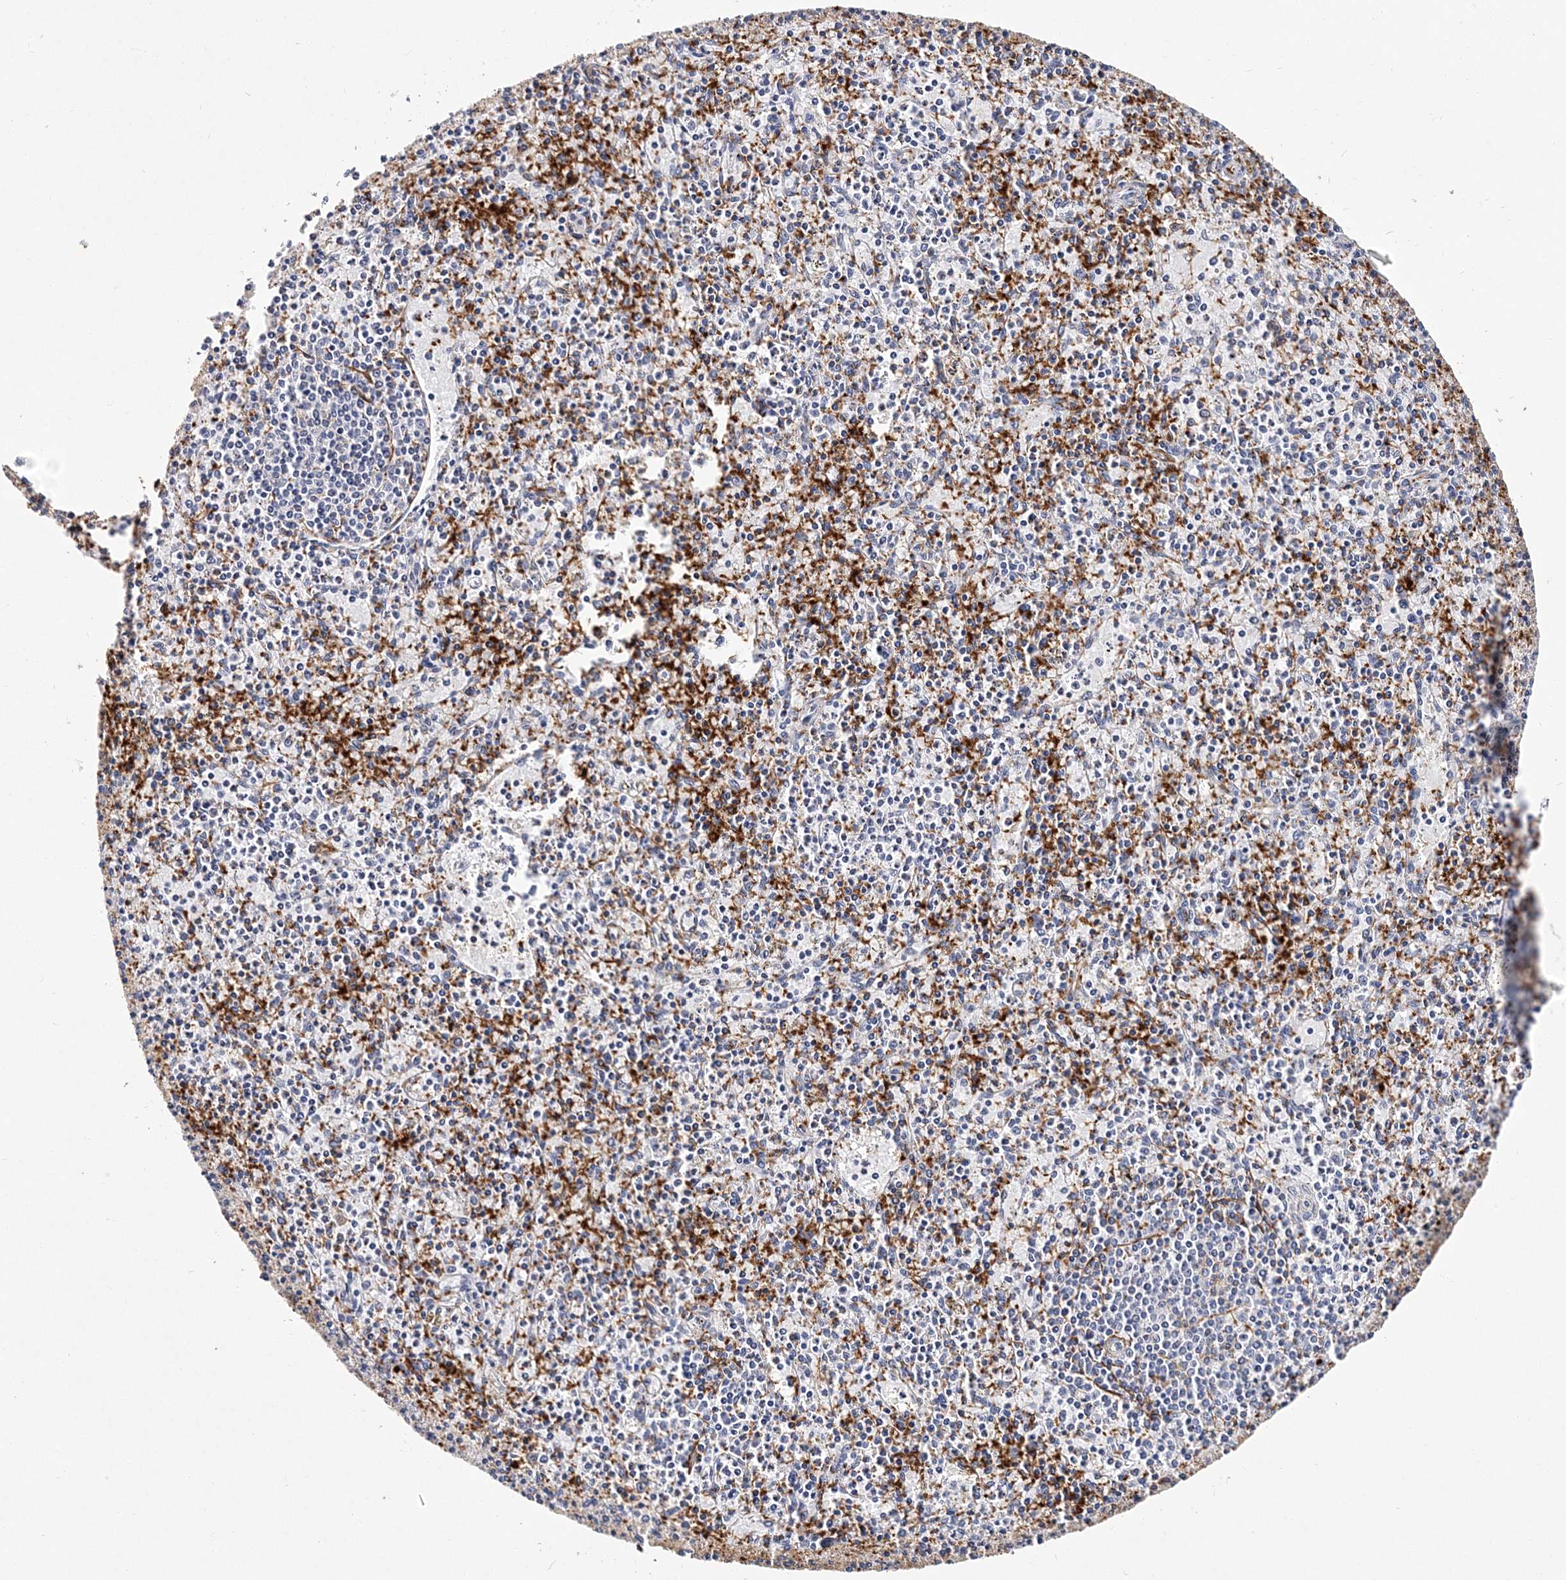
{"staining": {"intensity": "negative", "quantity": "none", "location": "none"}, "tissue": "spleen", "cell_type": "Cells in red pulp", "image_type": "normal", "snomed": [{"axis": "morphology", "description": "Normal tissue, NOS"}, {"axis": "topography", "description": "Spleen"}], "caption": "Image shows no protein positivity in cells in red pulp of unremarkable spleen. (Brightfield microscopy of DAB (3,3'-diaminobenzidine) immunohistochemistry (IHC) at high magnification).", "gene": "ITGA2B", "patient": {"sex": "male", "age": 72}}